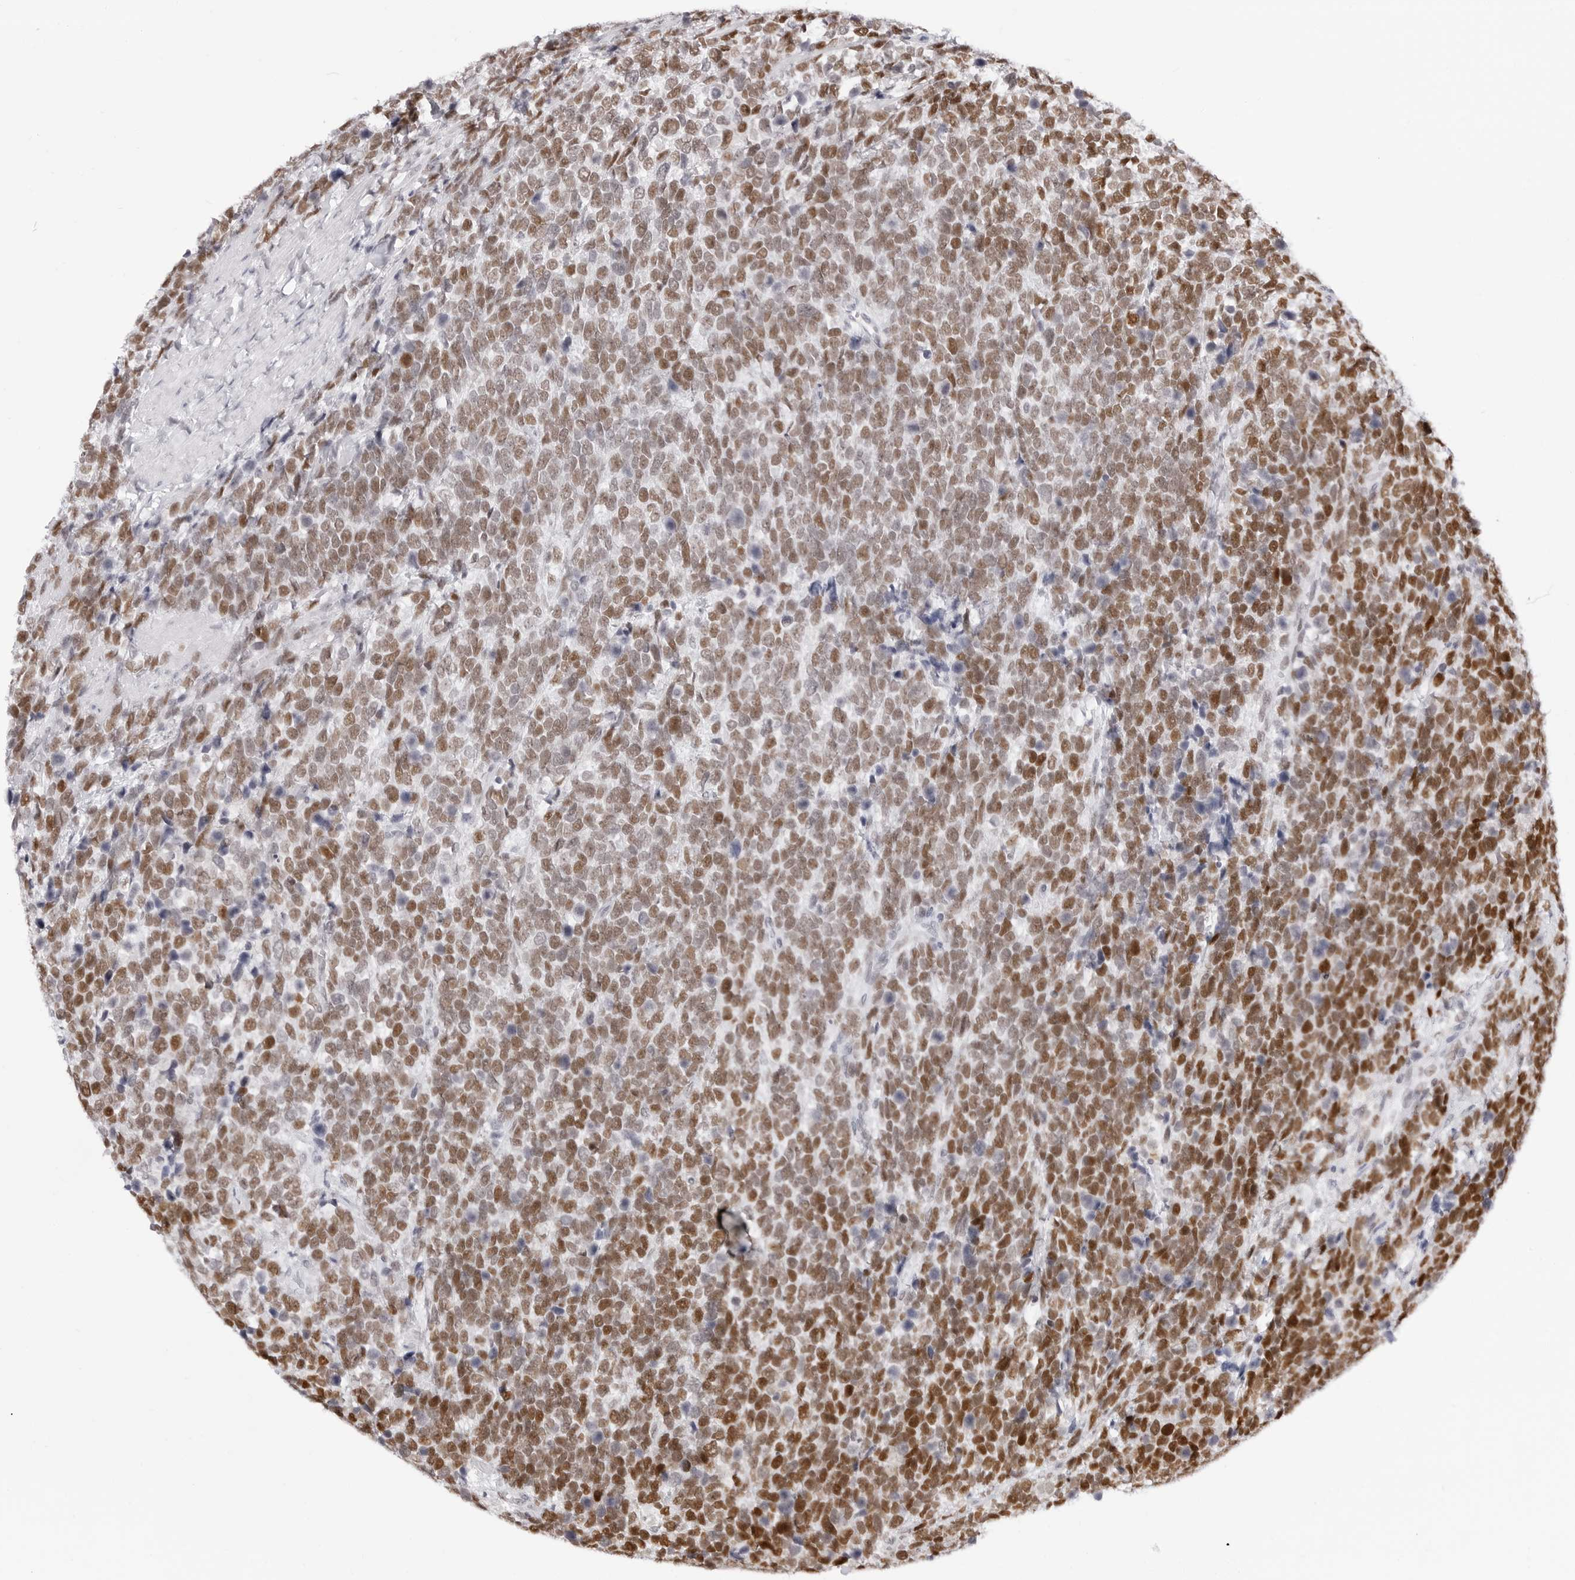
{"staining": {"intensity": "moderate", "quantity": ">75%", "location": "nuclear"}, "tissue": "urothelial cancer", "cell_type": "Tumor cells", "image_type": "cancer", "snomed": [{"axis": "morphology", "description": "Urothelial carcinoma, High grade"}, {"axis": "topography", "description": "Urinary bladder"}], "caption": "This is an image of immunohistochemistry staining of urothelial cancer, which shows moderate staining in the nuclear of tumor cells.", "gene": "NASP", "patient": {"sex": "female", "age": 82}}